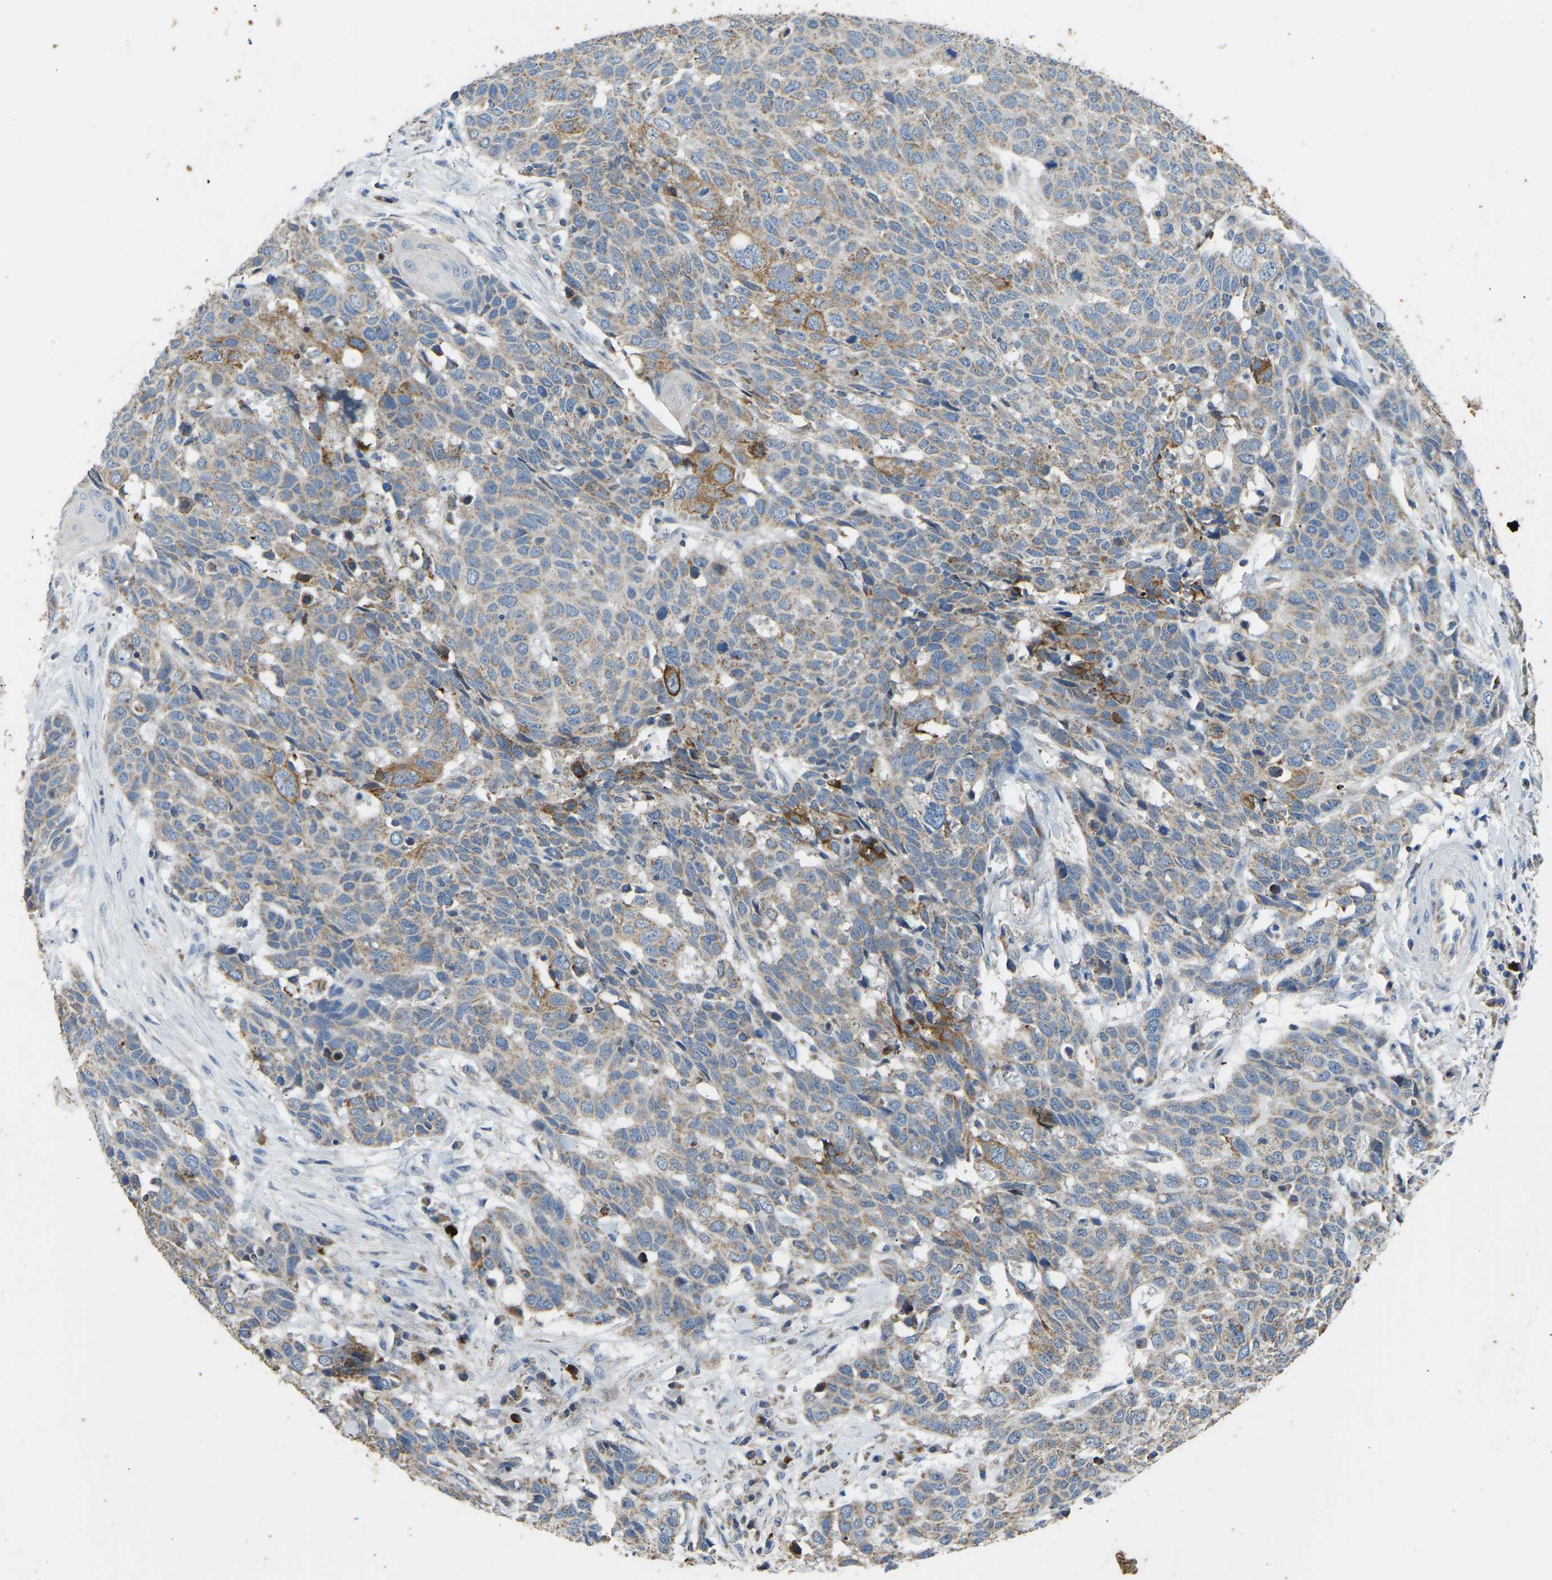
{"staining": {"intensity": "weak", "quantity": ">75%", "location": "cytoplasmic/membranous"}, "tissue": "head and neck cancer", "cell_type": "Tumor cells", "image_type": "cancer", "snomed": [{"axis": "morphology", "description": "Squamous cell carcinoma, NOS"}, {"axis": "topography", "description": "Head-Neck"}], "caption": "Immunohistochemical staining of human squamous cell carcinoma (head and neck) demonstrates low levels of weak cytoplasmic/membranous protein staining in approximately >75% of tumor cells.", "gene": "ZNF200", "patient": {"sex": "male", "age": 66}}